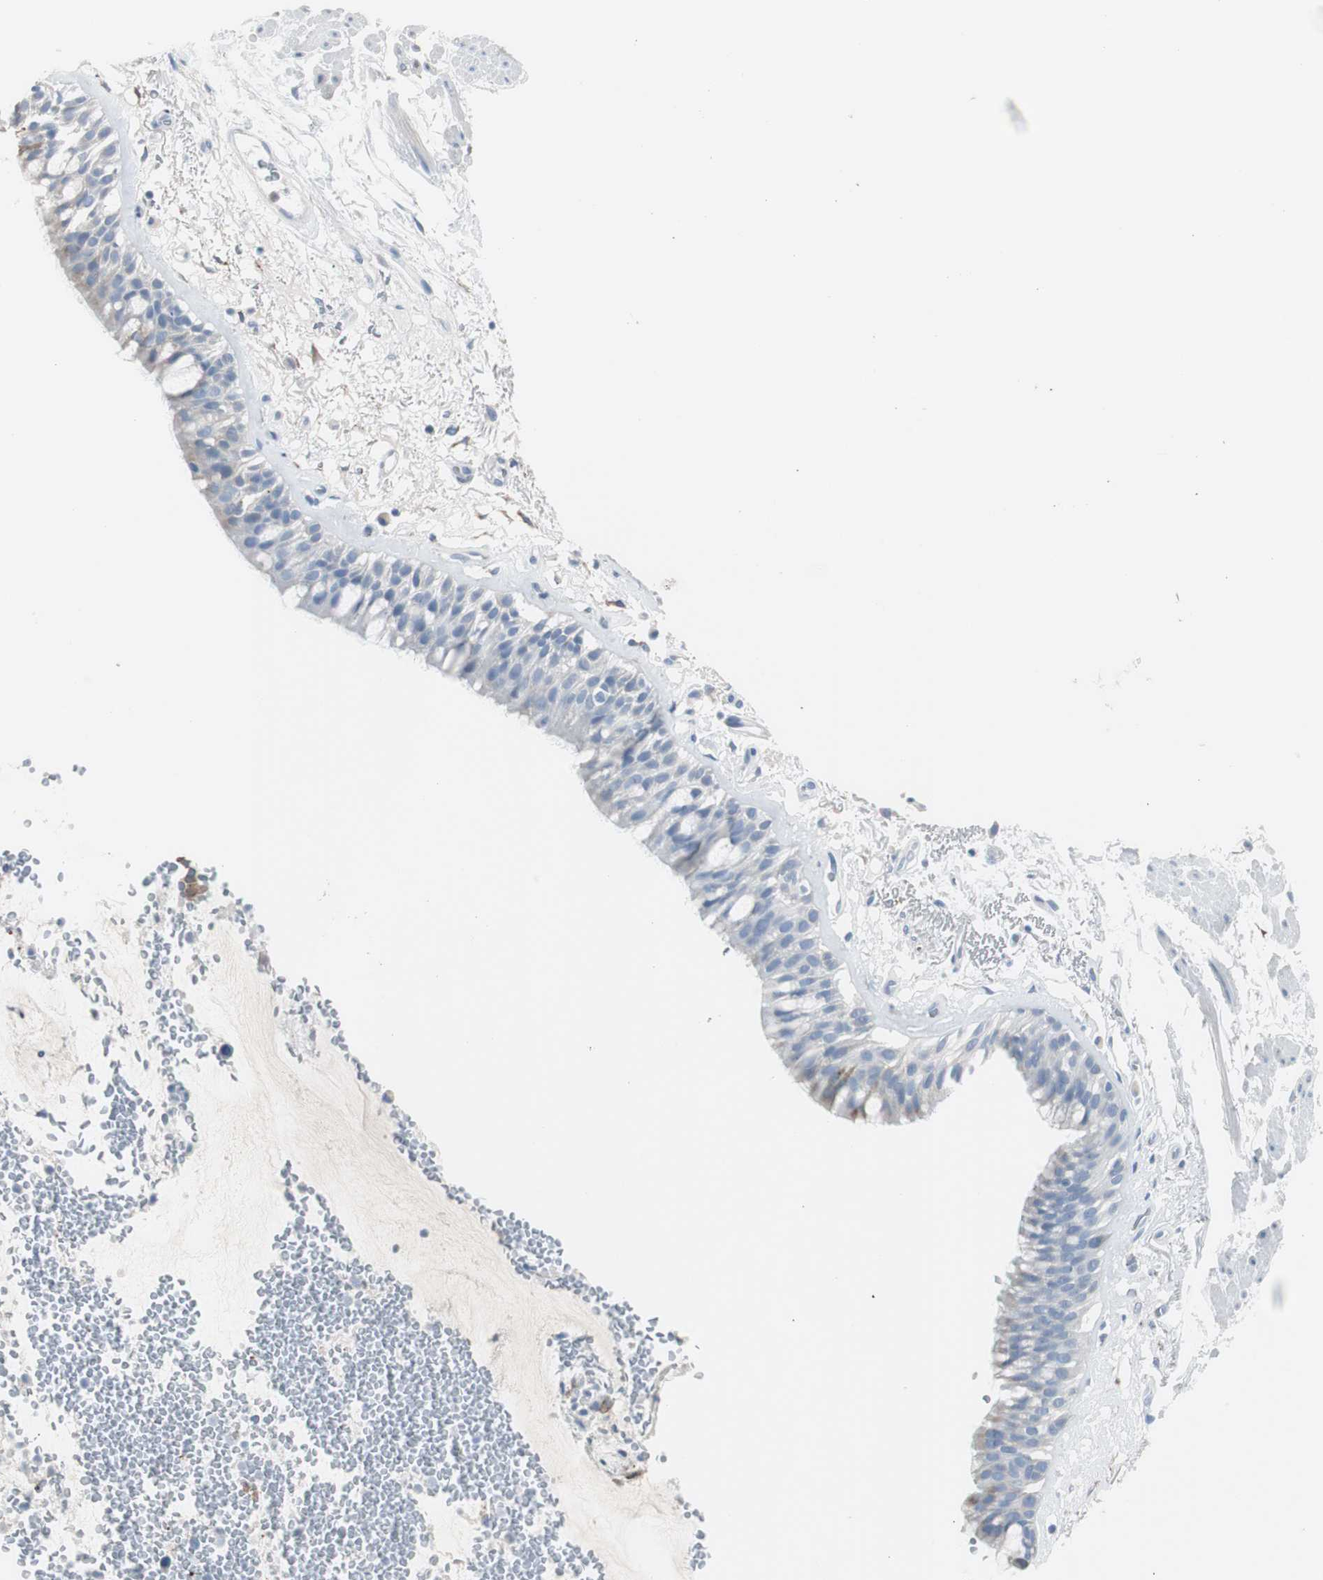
{"staining": {"intensity": "weak", "quantity": "25%-75%", "location": "cytoplasmic/membranous"}, "tissue": "bronchus", "cell_type": "Respiratory epithelial cells", "image_type": "normal", "snomed": [{"axis": "morphology", "description": "Normal tissue, NOS"}, {"axis": "topography", "description": "Bronchus"}], "caption": "DAB immunohistochemical staining of benign bronchus demonstrates weak cytoplasmic/membranous protein expression in about 25%-75% of respiratory epithelial cells. (IHC, brightfield microscopy, high magnification).", "gene": "S100A7A", "patient": {"sex": "male", "age": 66}}